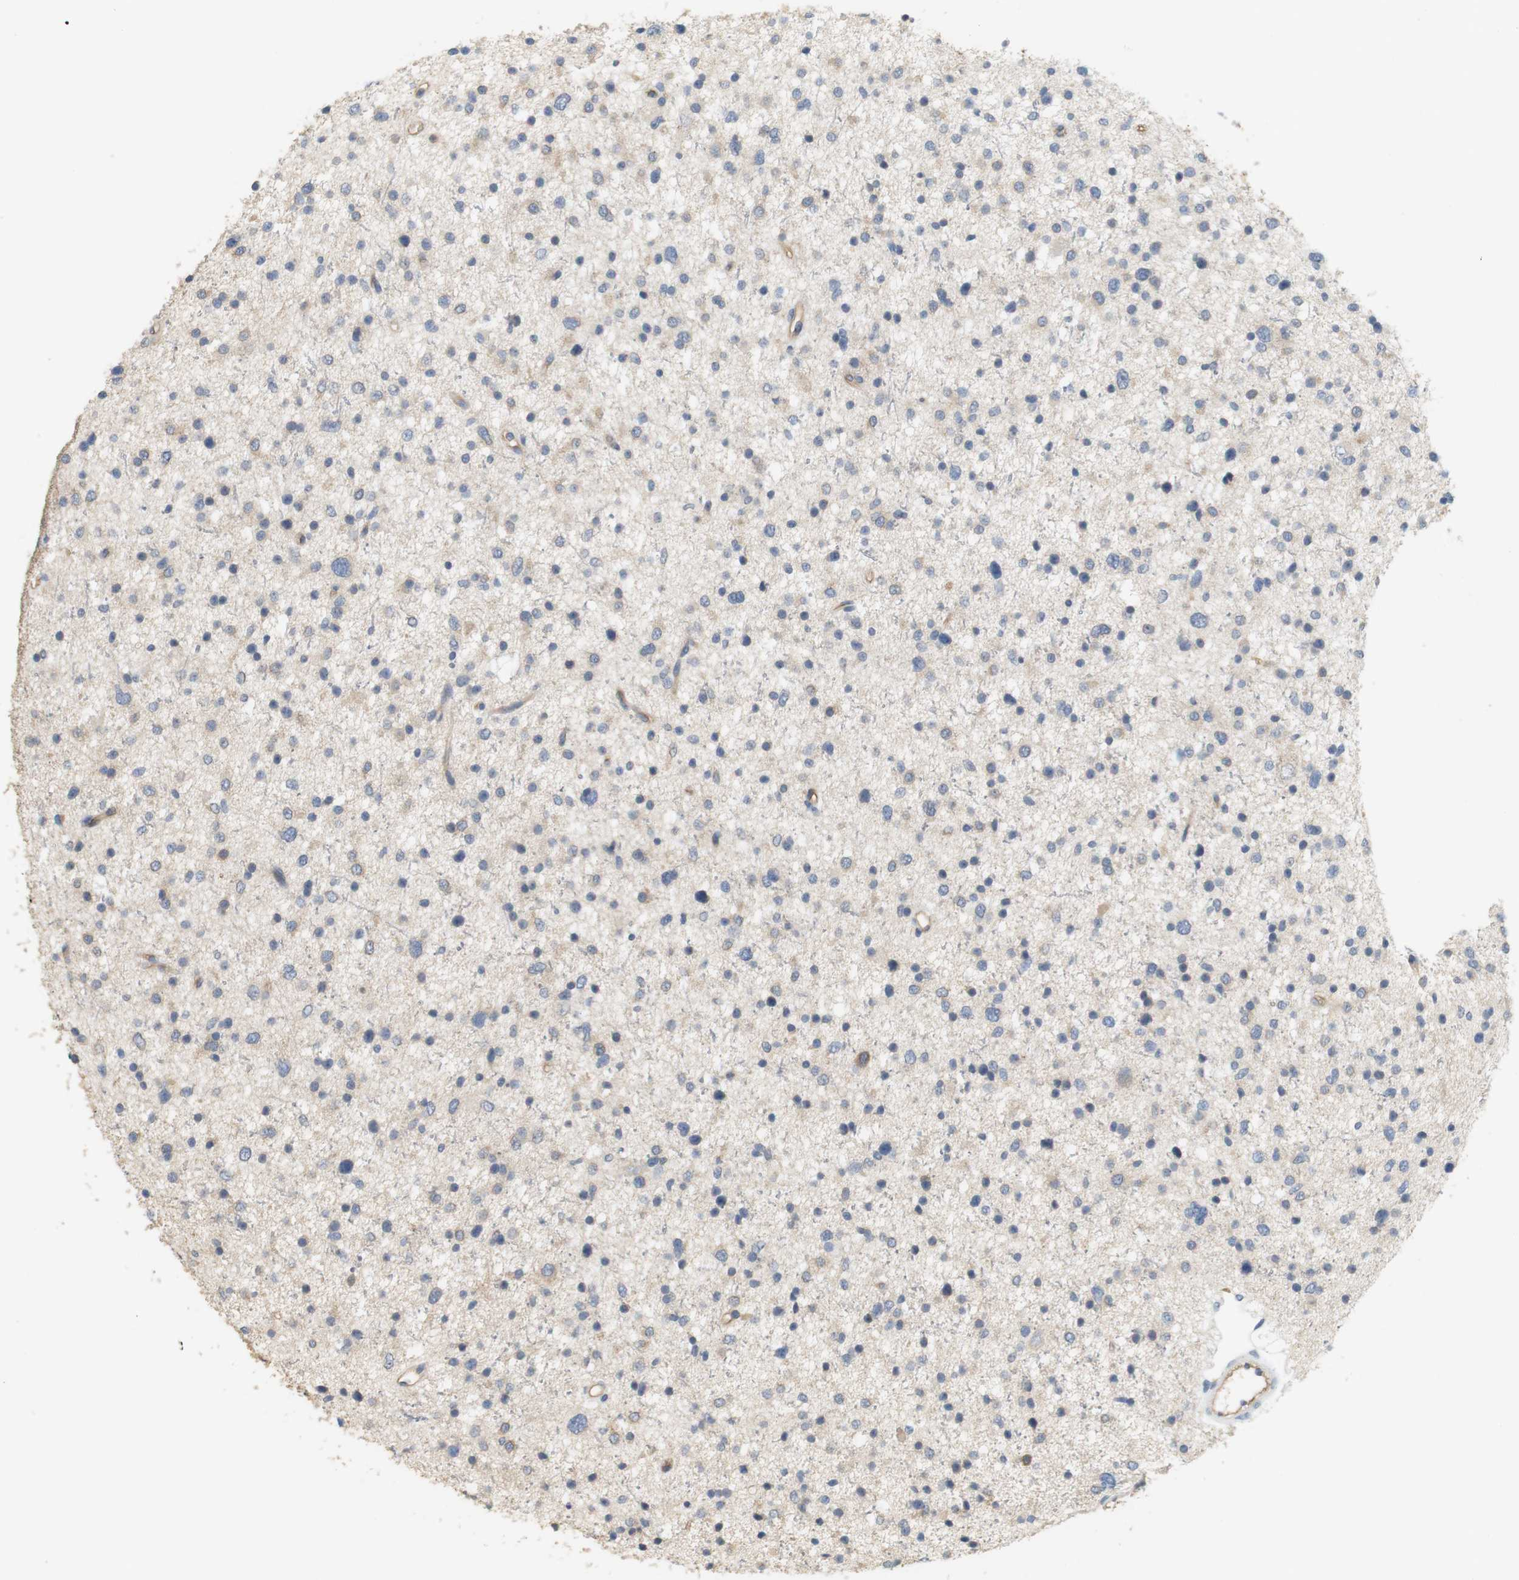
{"staining": {"intensity": "weak", "quantity": "<25%", "location": "cytoplasmic/membranous"}, "tissue": "glioma", "cell_type": "Tumor cells", "image_type": "cancer", "snomed": [{"axis": "morphology", "description": "Glioma, malignant, Low grade"}, {"axis": "topography", "description": "Brain"}], "caption": "Photomicrograph shows no protein expression in tumor cells of glioma tissue. (DAB IHC, high magnification).", "gene": "OSR1", "patient": {"sex": "female", "age": 37}}